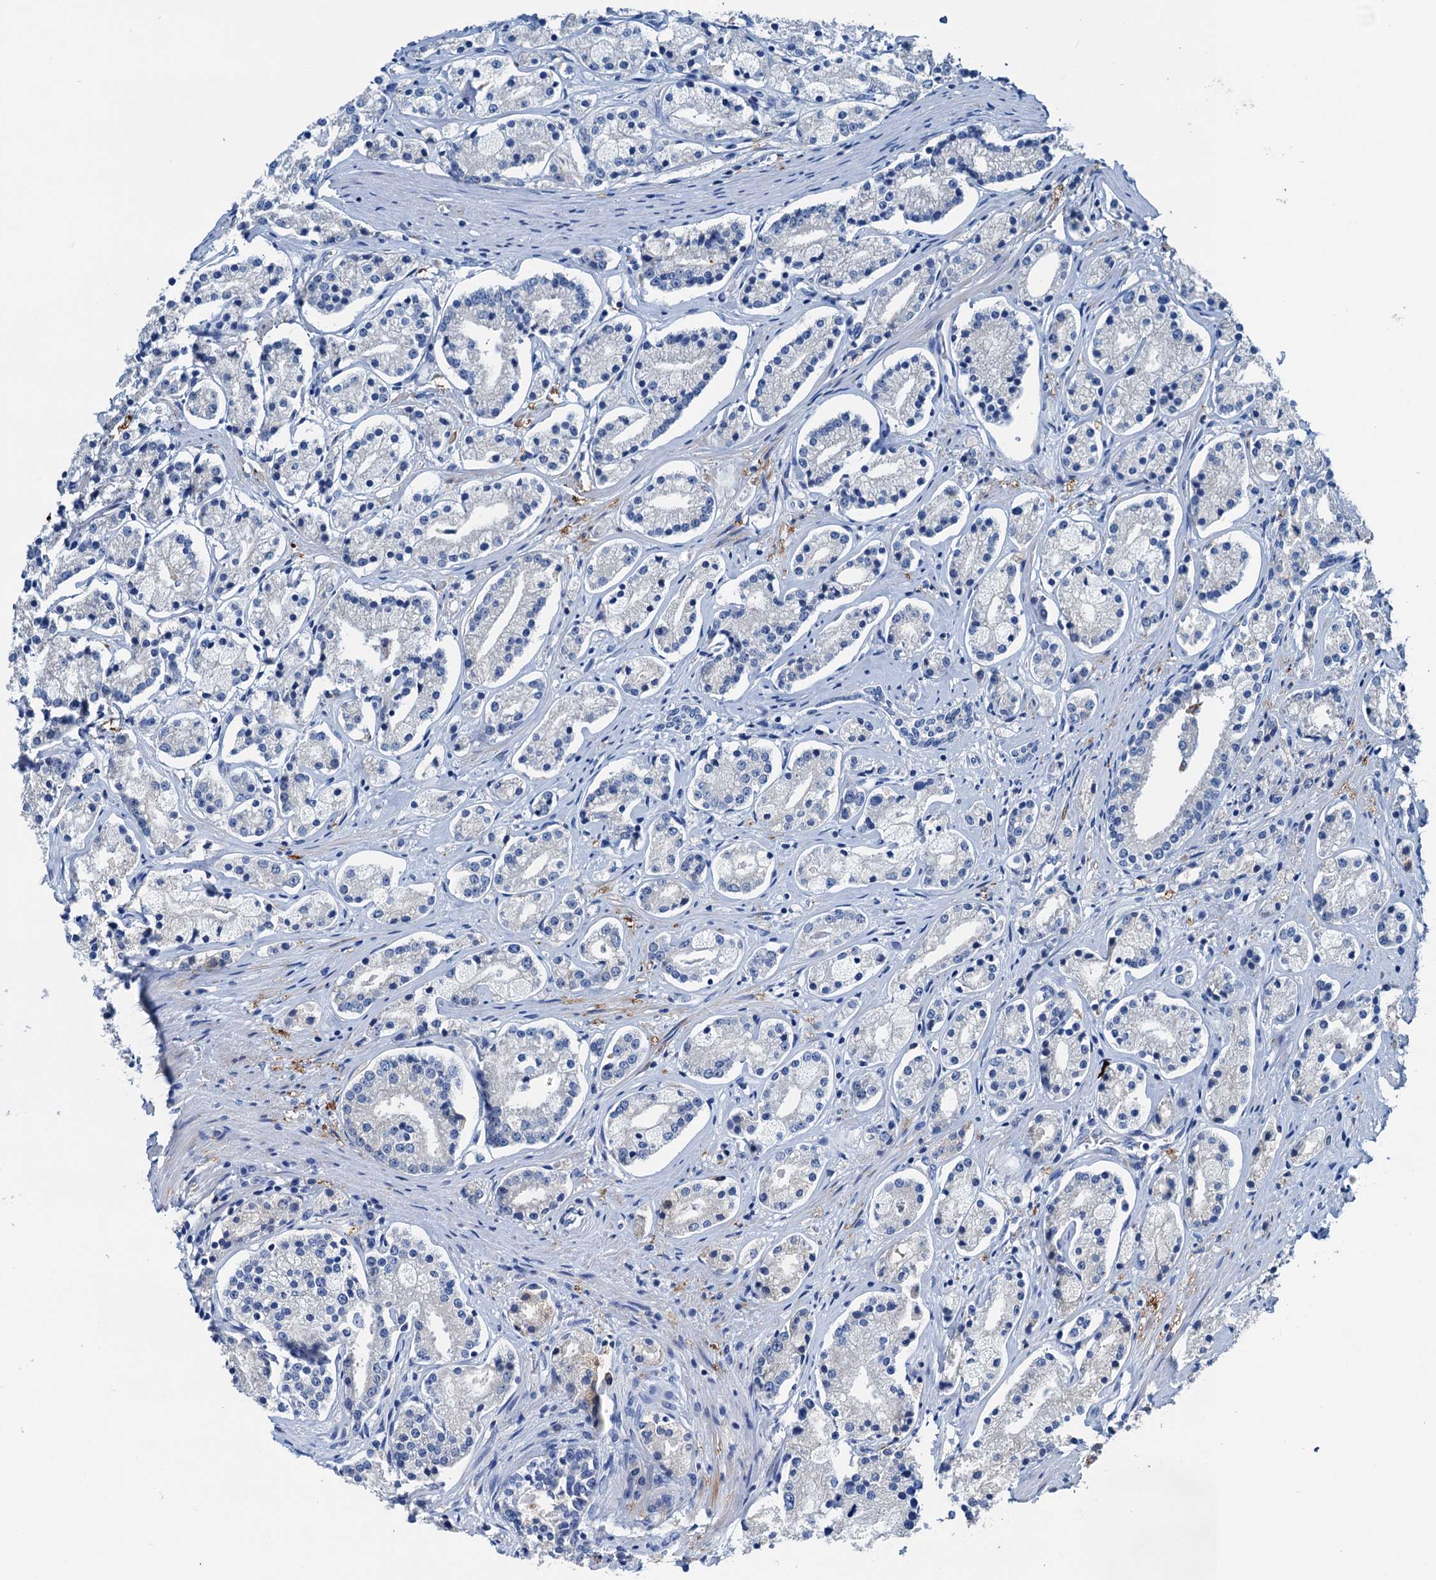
{"staining": {"intensity": "negative", "quantity": "none", "location": "none"}, "tissue": "prostate cancer", "cell_type": "Tumor cells", "image_type": "cancer", "snomed": [{"axis": "morphology", "description": "Adenocarcinoma, High grade"}, {"axis": "topography", "description": "Prostate"}], "caption": "IHC micrograph of prostate adenocarcinoma (high-grade) stained for a protein (brown), which exhibits no staining in tumor cells.", "gene": "C1QTNF4", "patient": {"sex": "male", "age": 69}}